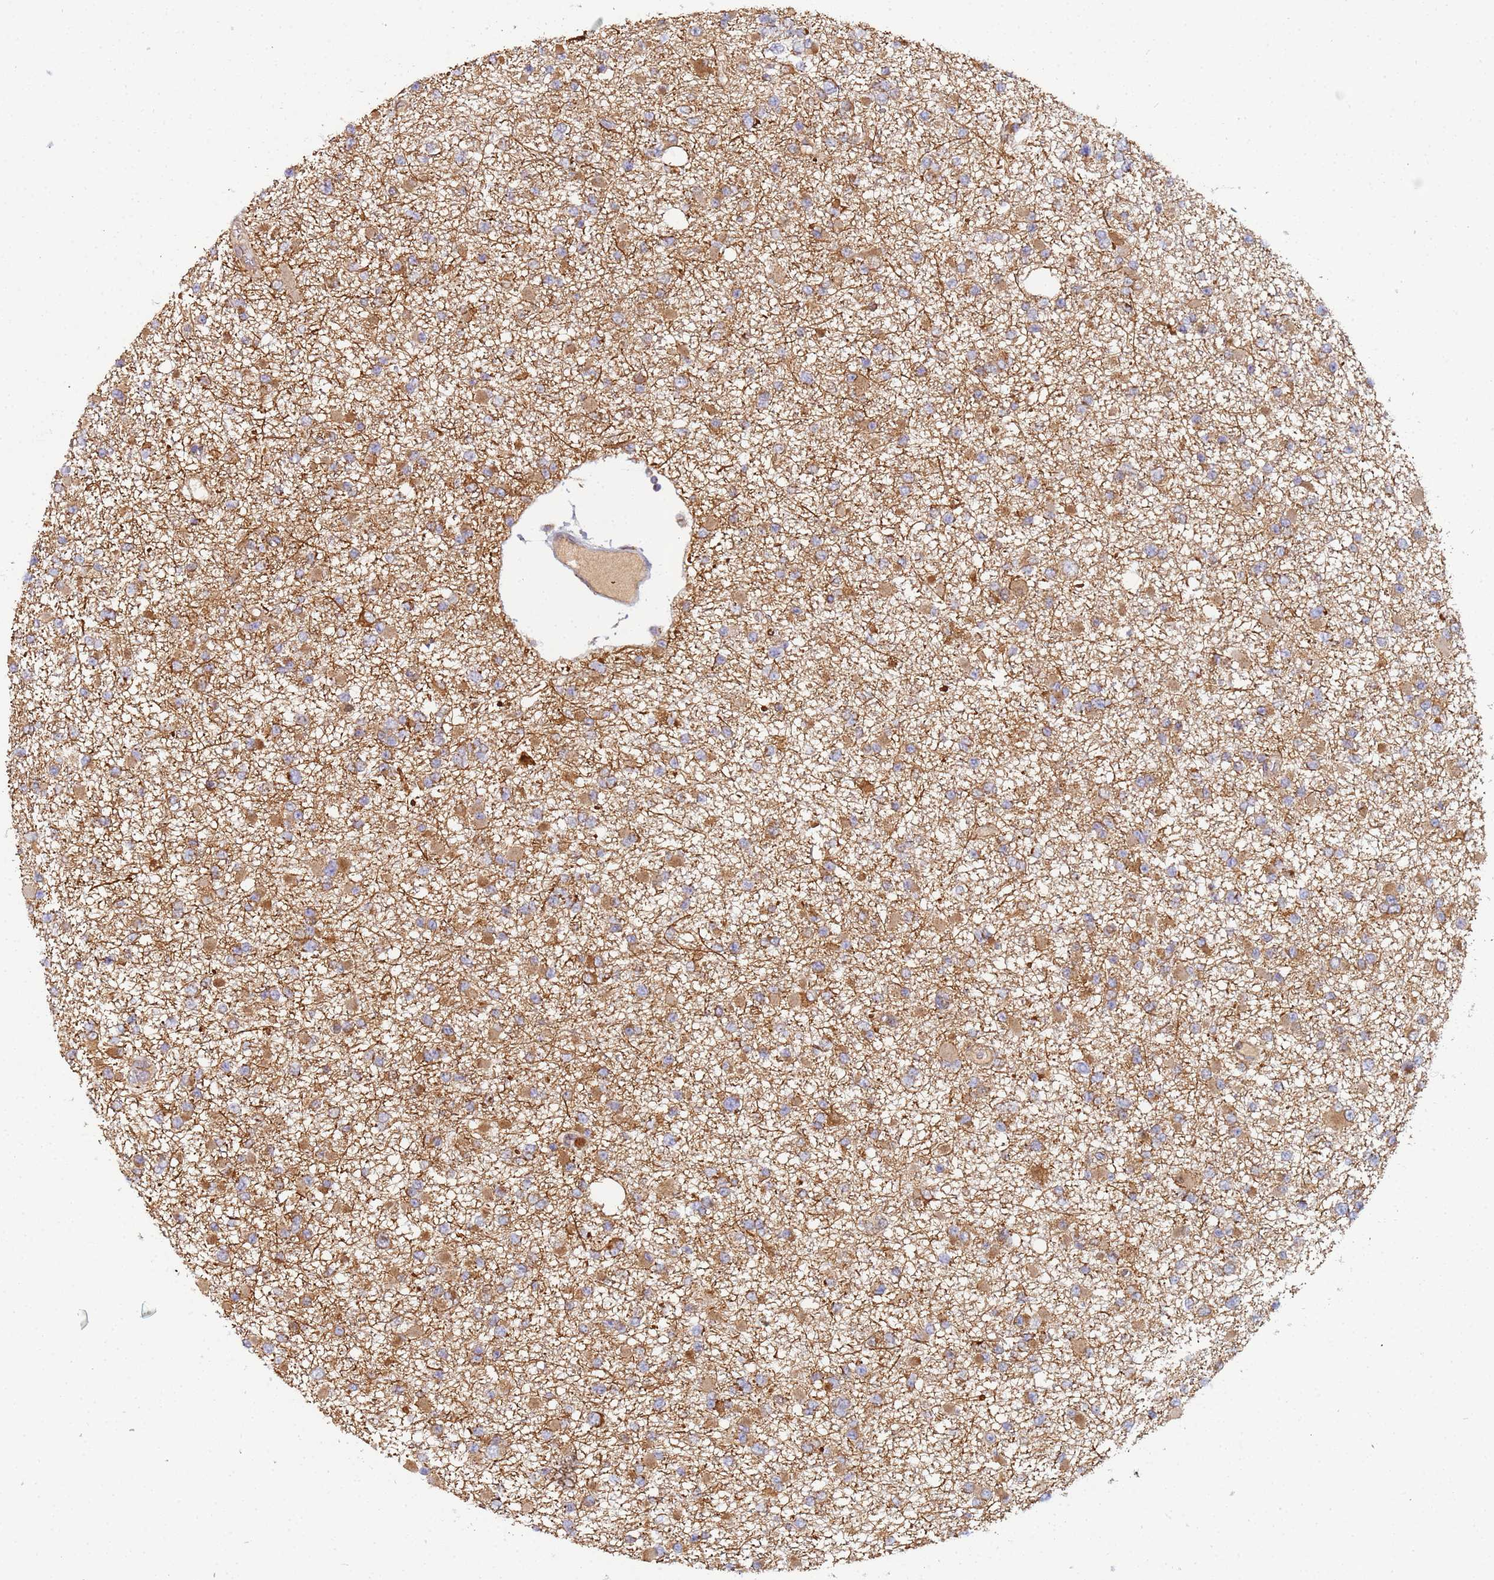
{"staining": {"intensity": "moderate", "quantity": ">75%", "location": "cytoplasmic/membranous"}, "tissue": "glioma", "cell_type": "Tumor cells", "image_type": "cancer", "snomed": [{"axis": "morphology", "description": "Glioma, malignant, Low grade"}, {"axis": "topography", "description": "Brain"}], "caption": "IHC of human malignant glioma (low-grade) demonstrates medium levels of moderate cytoplasmic/membranous positivity in about >75% of tumor cells.", "gene": "CCDC127", "patient": {"sex": "female", "age": 22}}